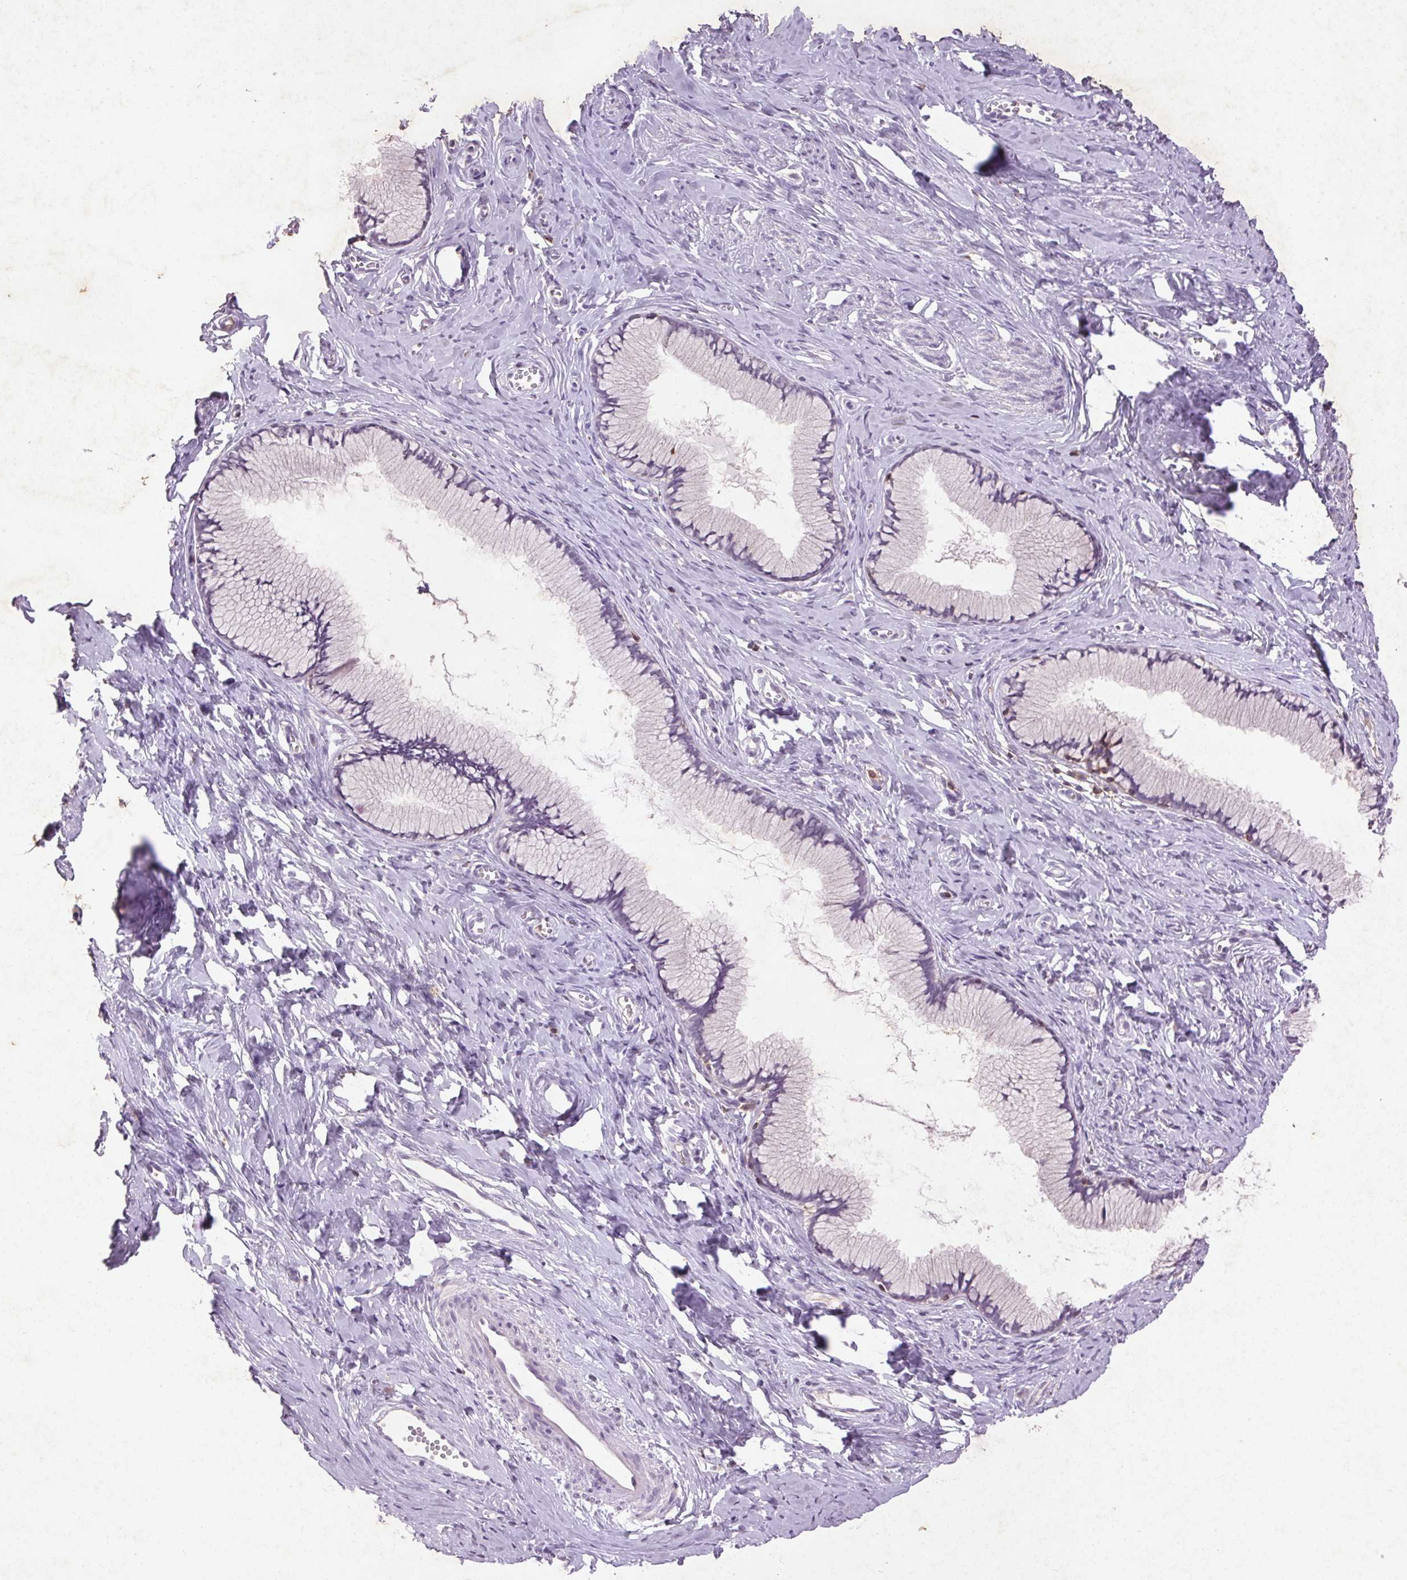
{"staining": {"intensity": "negative", "quantity": "none", "location": "none"}, "tissue": "cervix", "cell_type": "Glandular cells", "image_type": "normal", "snomed": [{"axis": "morphology", "description": "Normal tissue, NOS"}, {"axis": "topography", "description": "Cervix"}], "caption": "Benign cervix was stained to show a protein in brown. There is no significant expression in glandular cells.", "gene": "FNDC7", "patient": {"sex": "female", "age": 40}}